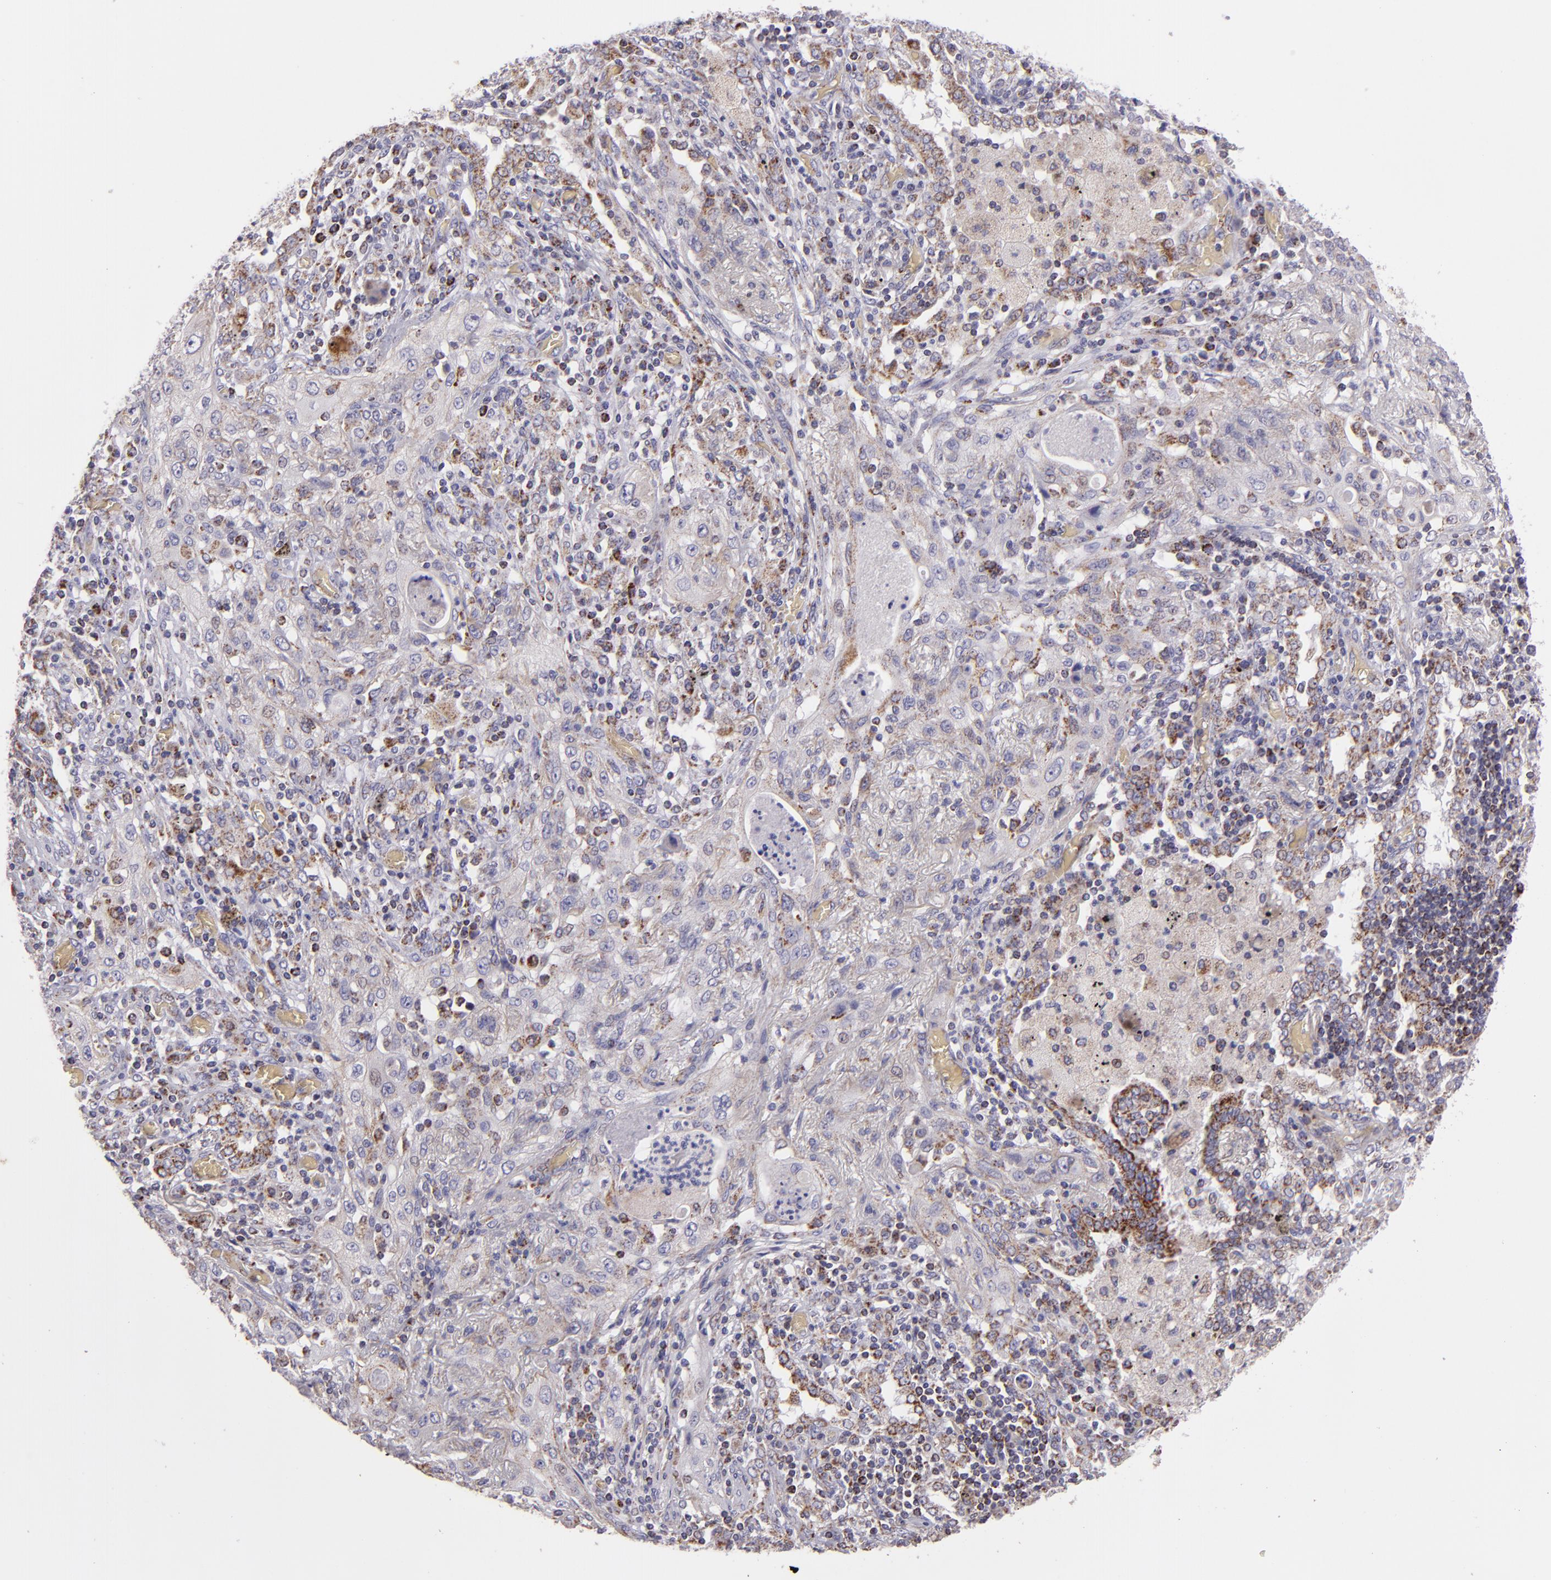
{"staining": {"intensity": "weak", "quantity": "<25%", "location": "cytoplasmic/membranous"}, "tissue": "lung cancer", "cell_type": "Tumor cells", "image_type": "cancer", "snomed": [{"axis": "morphology", "description": "Squamous cell carcinoma, NOS"}, {"axis": "topography", "description": "Lung"}], "caption": "High magnification brightfield microscopy of lung squamous cell carcinoma stained with DAB (3,3'-diaminobenzidine) (brown) and counterstained with hematoxylin (blue): tumor cells show no significant staining.", "gene": "HSPD1", "patient": {"sex": "female", "age": 47}}